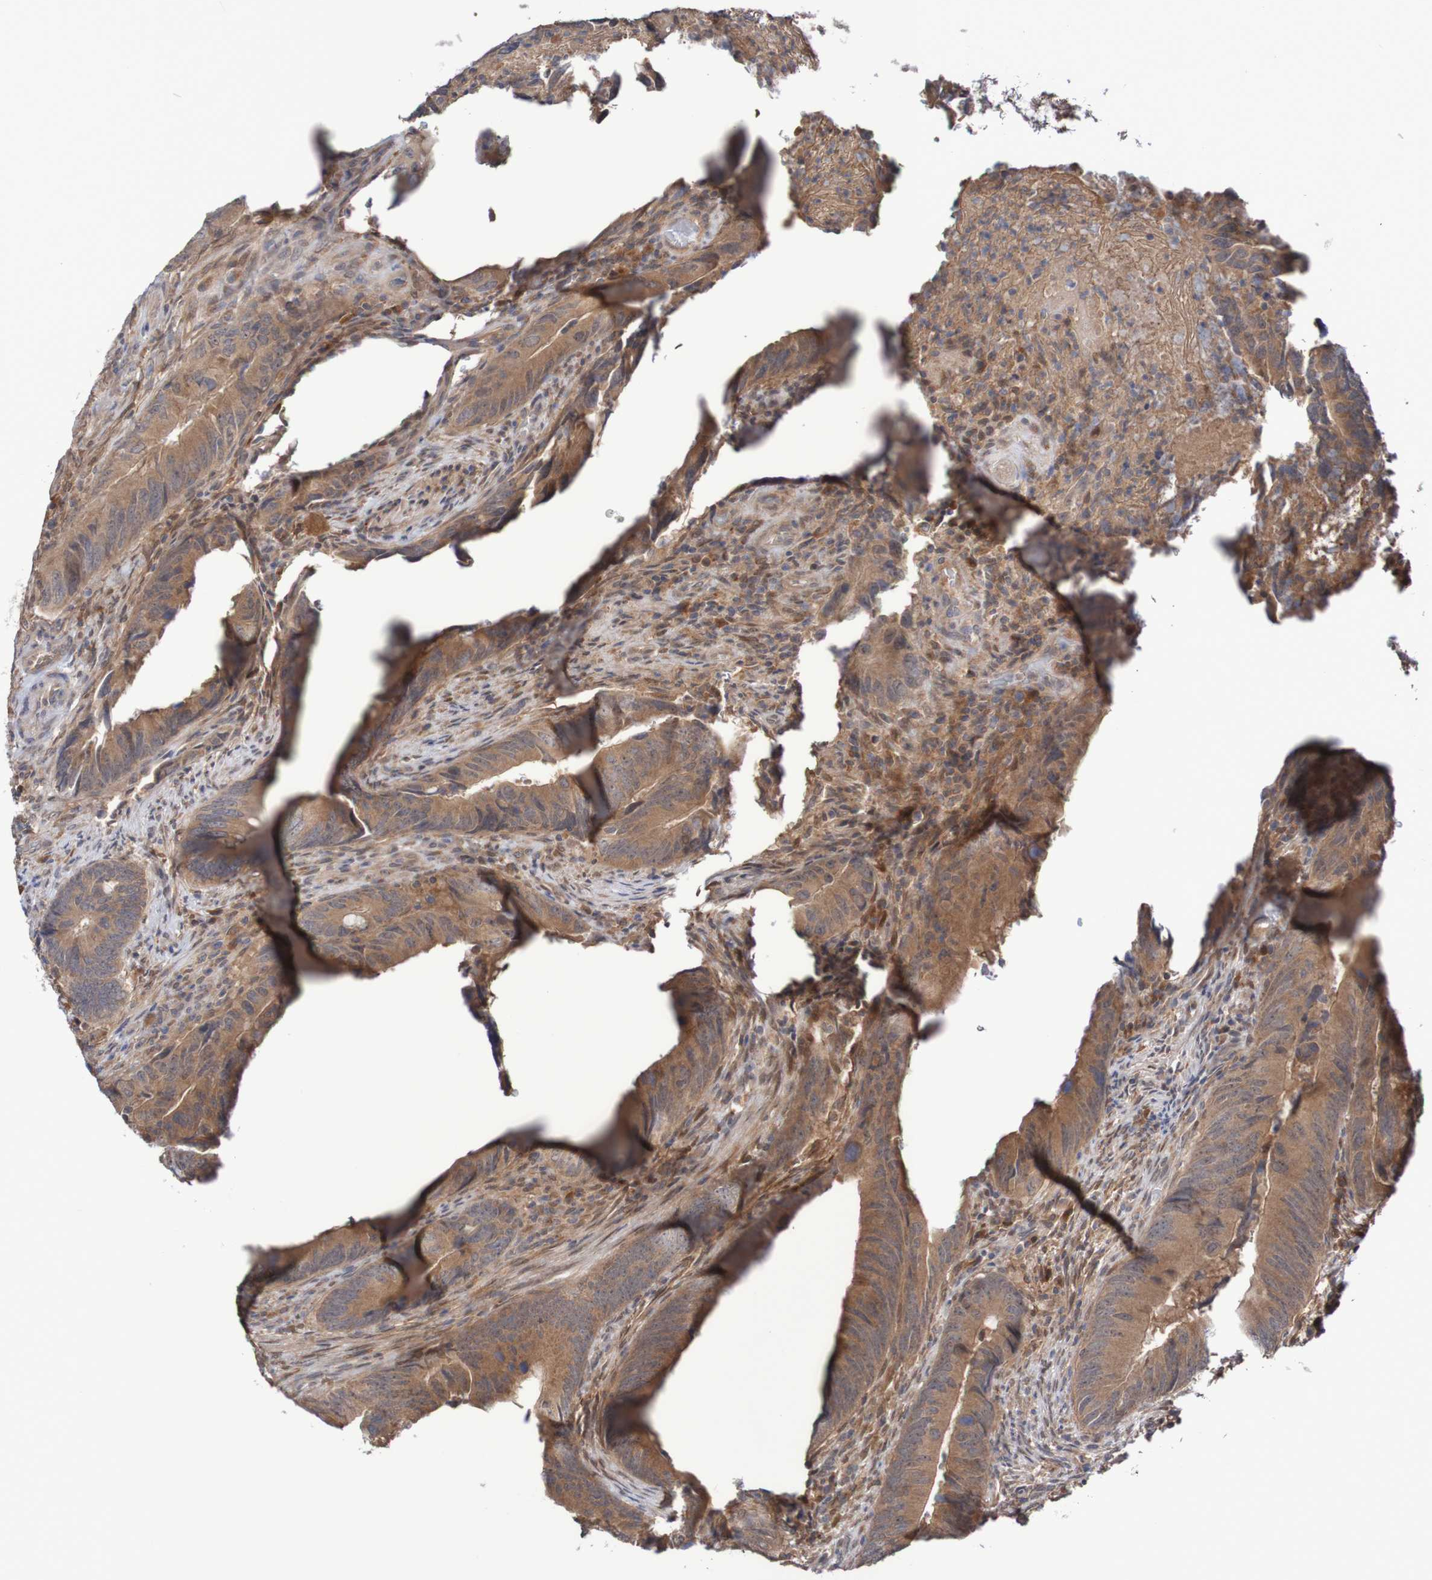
{"staining": {"intensity": "moderate", "quantity": ">75%", "location": "cytoplasmic/membranous"}, "tissue": "colorectal cancer", "cell_type": "Tumor cells", "image_type": "cancer", "snomed": [{"axis": "morphology", "description": "Normal tissue, NOS"}, {"axis": "morphology", "description": "Adenocarcinoma, NOS"}, {"axis": "topography", "description": "Colon"}], "caption": "This is an image of immunohistochemistry (IHC) staining of colorectal adenocarcinoma, which shows moderate staining in the cytoplasmic/membranous of tumor cells.", "gene": "PHPT1", "patient": {"sex": "male", "age": 56}}